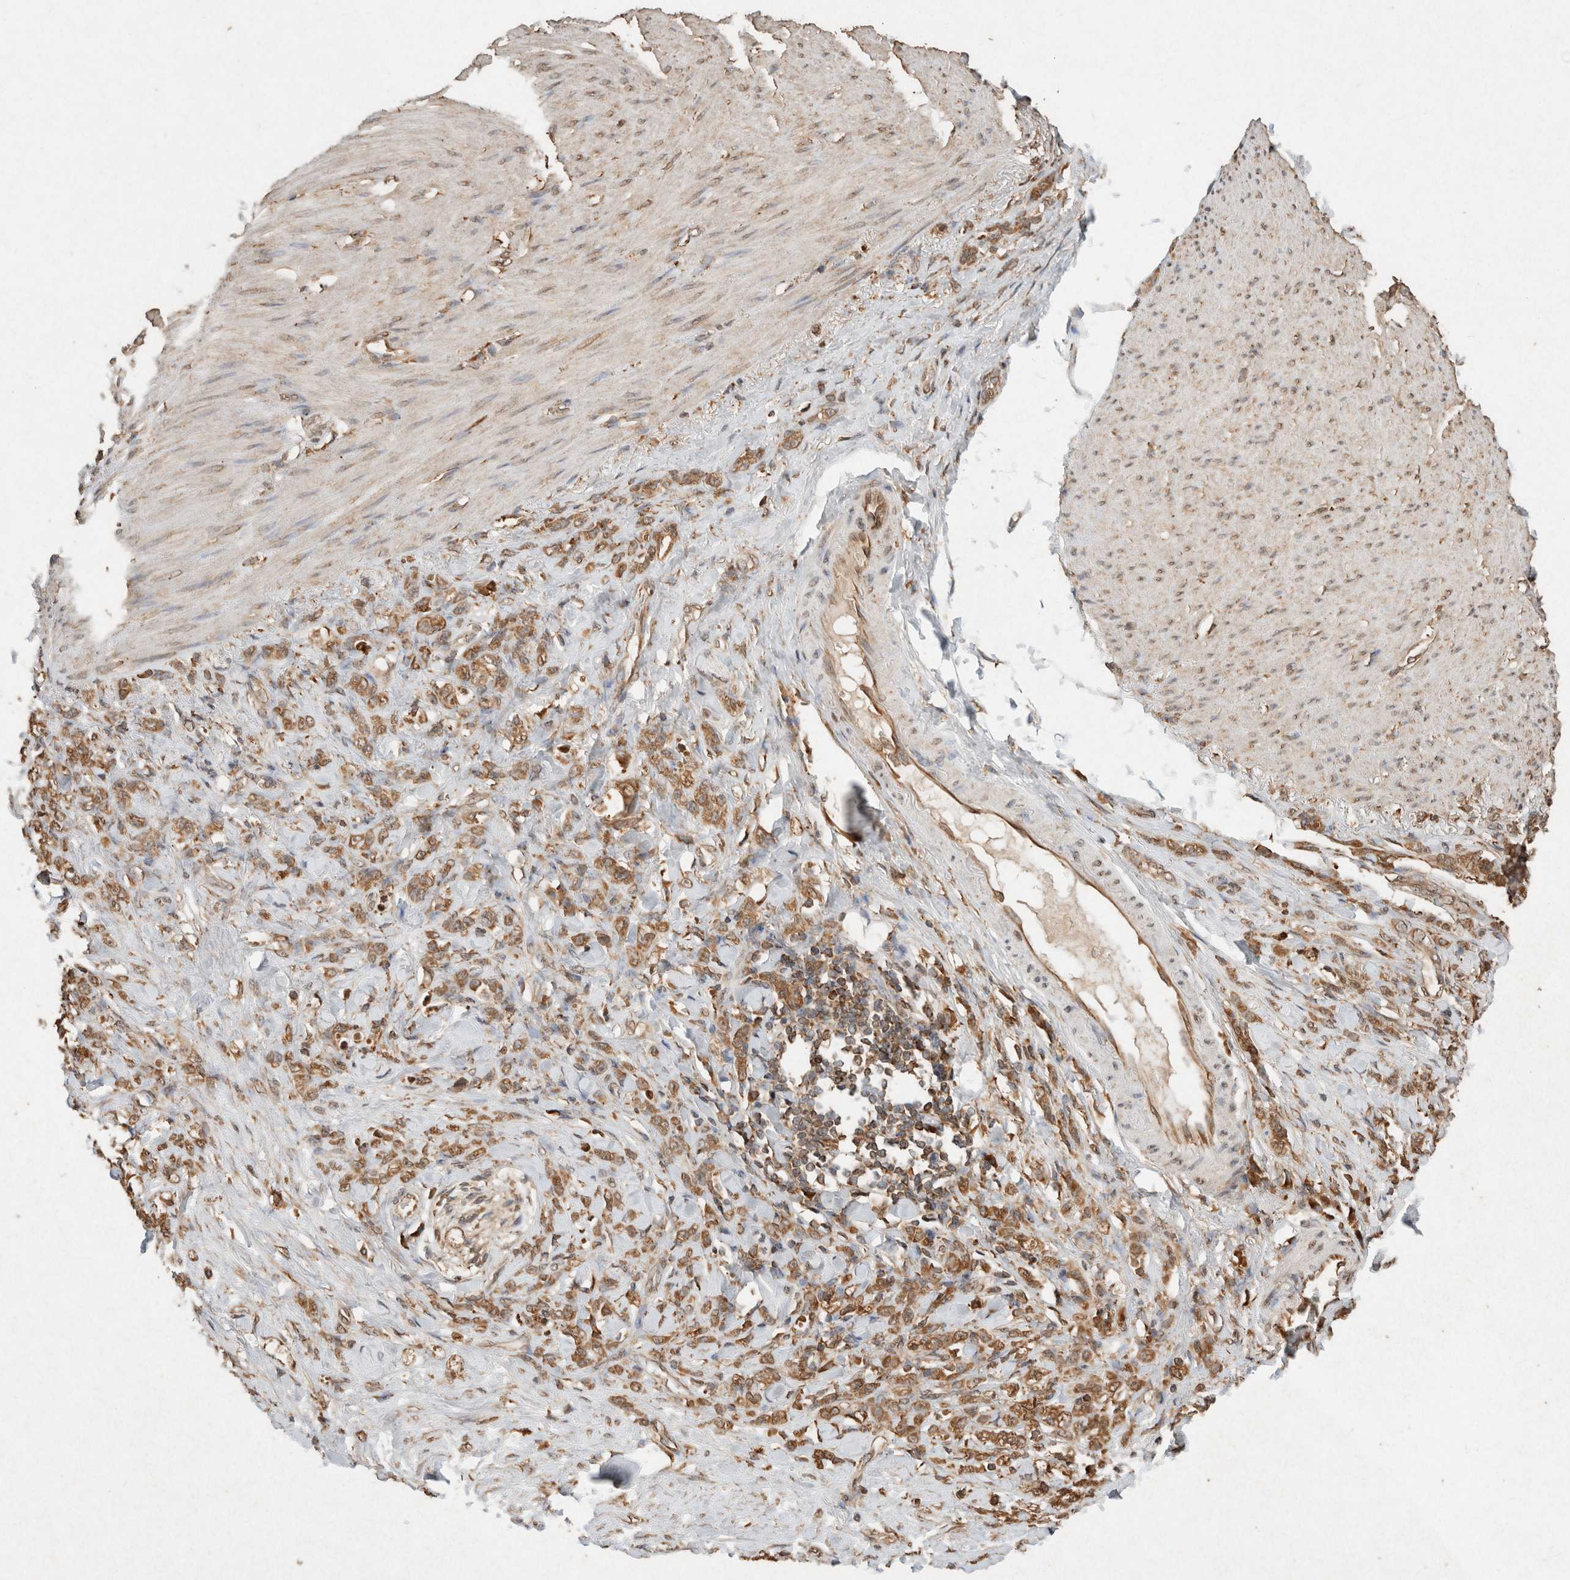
{"staining": {"intensity": "weak", "quantity": ">75%", "location": "cytoplasmic/membranous"}, "tissue": "stomach cancer", "cell_type": "Tumor cells", "image_type": "cancer", "snomed": [{"axis": "morphology", "description": "Adenocarcinoma, NOS"}, {"axis": "topography", "description": "Stomach"}], "caption": "Tumor cells reveal low levels of weak cytoplasmic/membranous staining in approximately >75% of cells in human stomach adenocarcinoma. Ihc stains the protein of interest in brown and the nuclei are stained blue.", "gene": "ERAP1", "patient": {"sex": "male", "age": 82}}